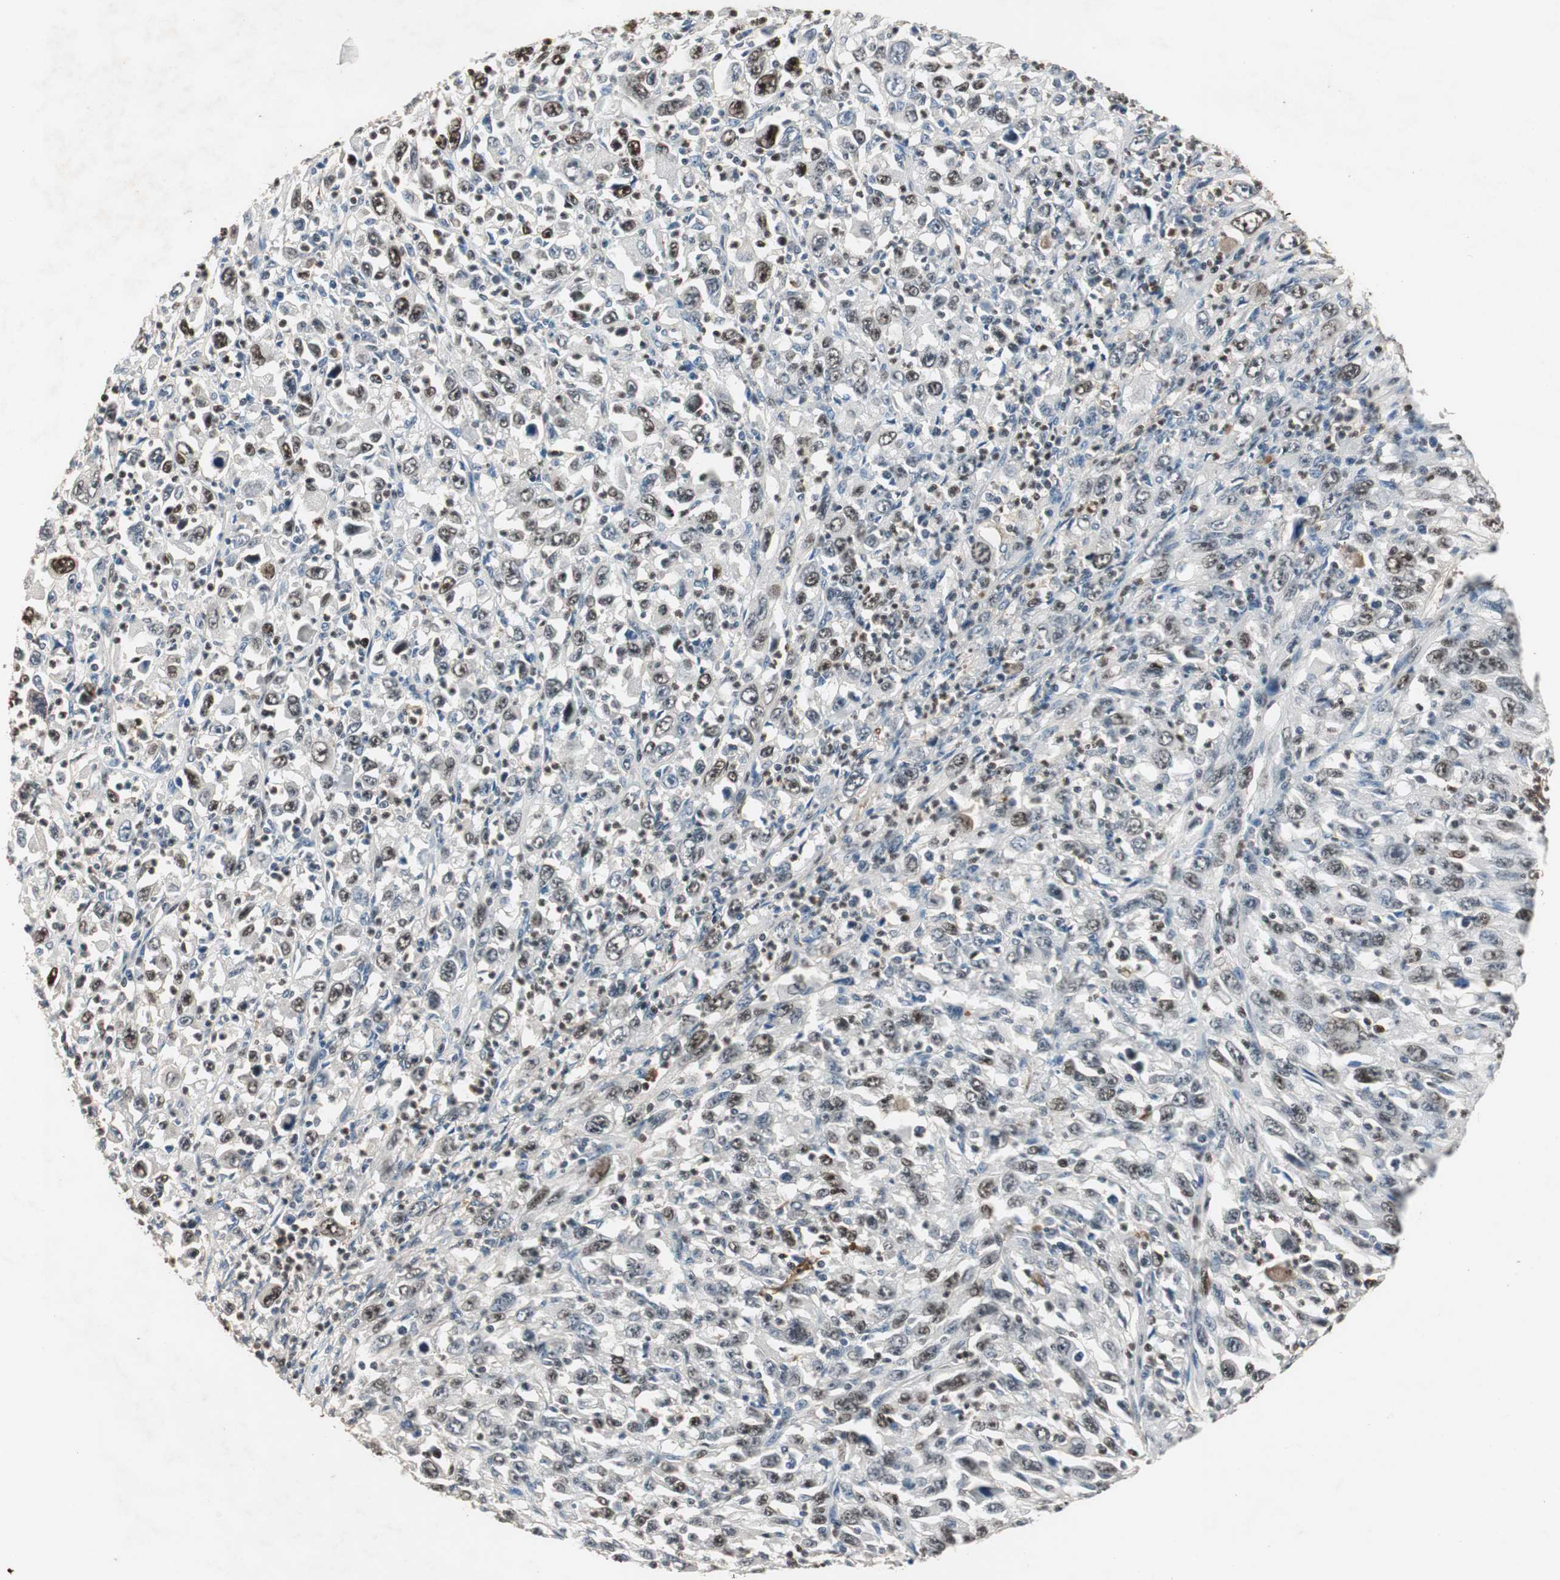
{"staining": {"intensity": "moderate", "quantity": "<25%", "location": "nuclear"}, "tissue": "melanoma", "cell_type": "Tumor cells", "image_type": "cancer", "snomed": [{"axis": "morphology", "description": "Malignant melanoma, Metastatic site"}, {"axis": "topography", "description": "Skin"}], "caption": "Malignant melanoma (metastatic site) tissue reveals moderate nuclear staining in approximately <25% of tumor cells, visualized by immunohistochemistry.", "gene": "FEN1", "patient": {"sex": "female", "age": 56}}